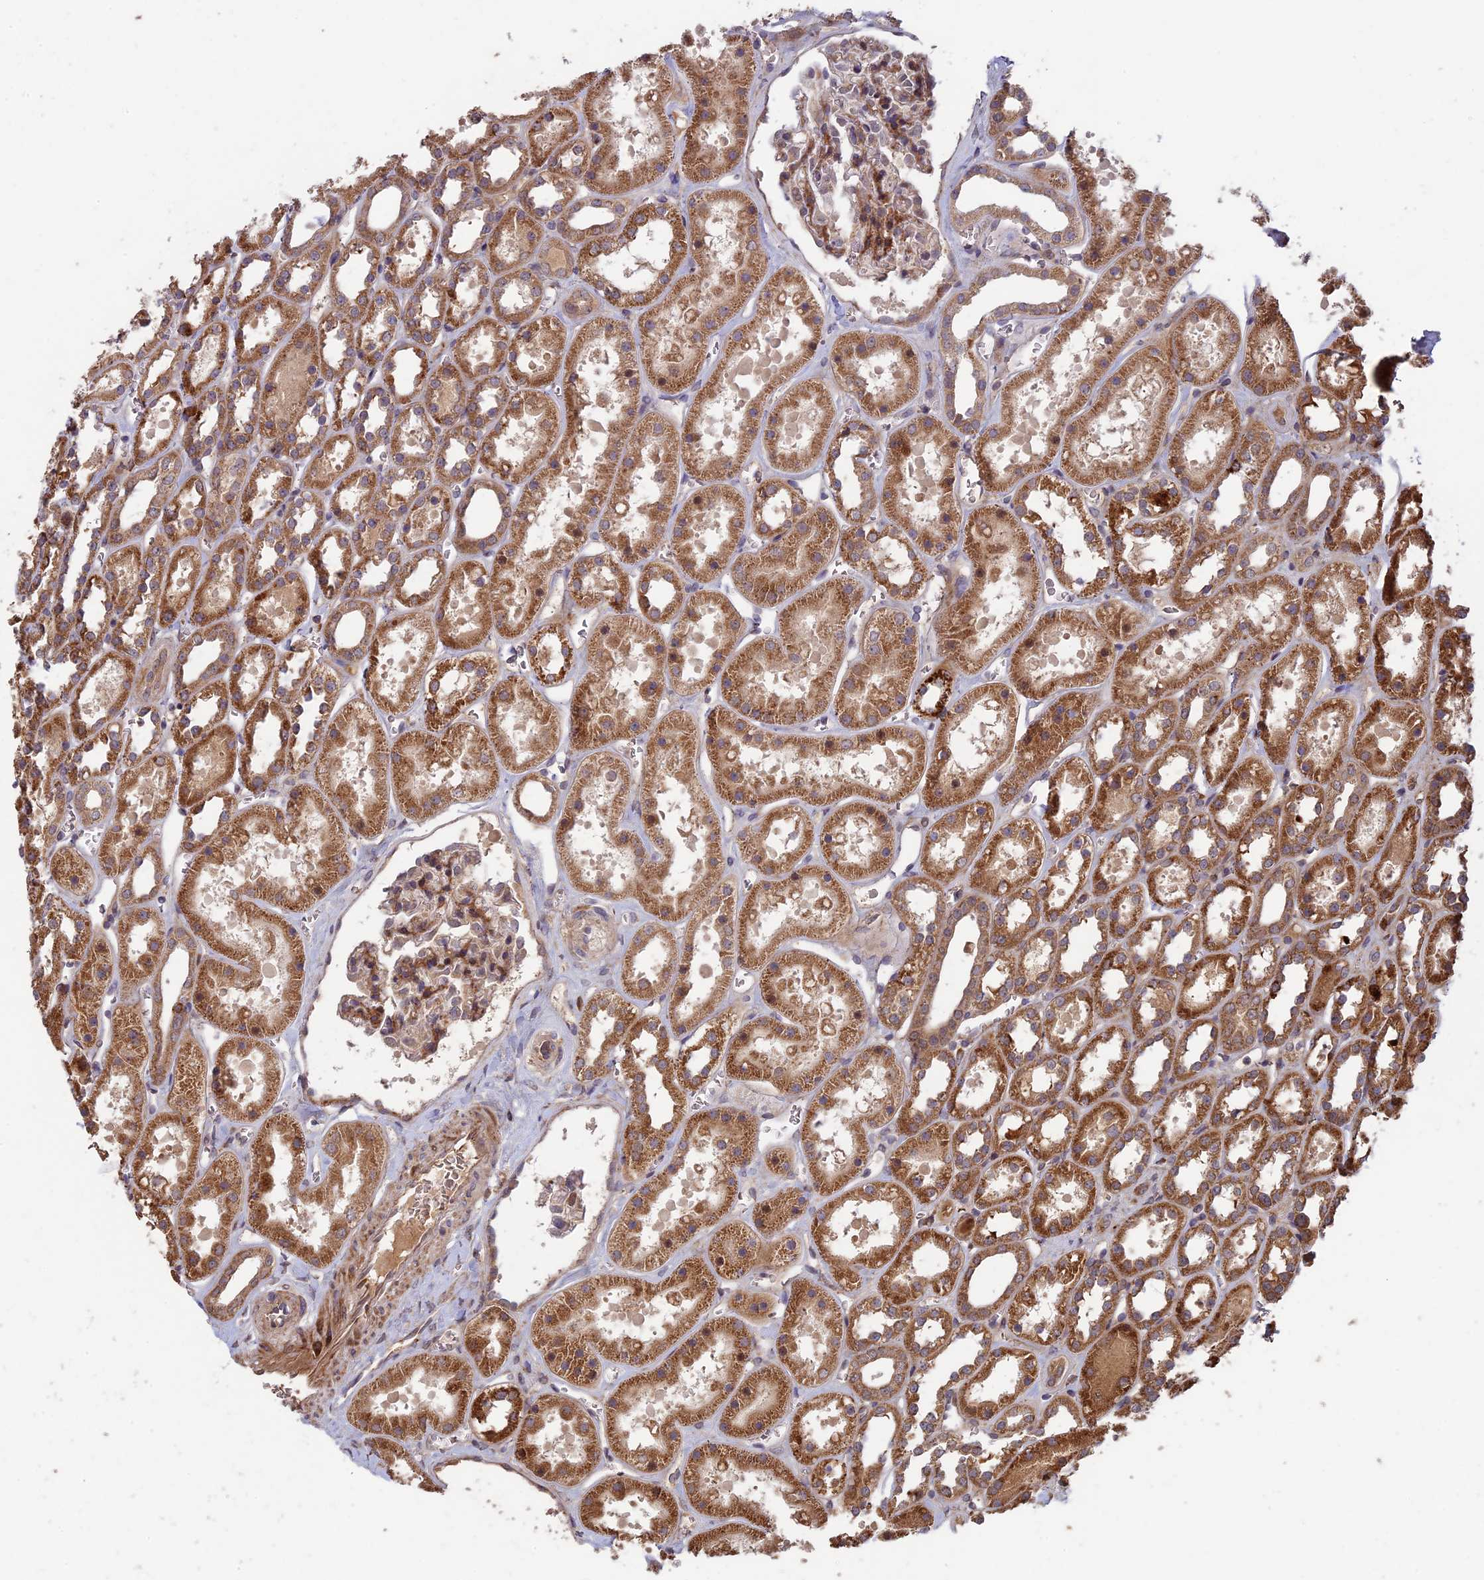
{"staining": {"intensity": "moderate", "quantity": "25%-75%", "location": "cytoplasmic/membranous"}, "tissue": "kidney", "cell_type": "Cells in glomeruli", "image_type": "normal", "snomed": [{"axis": "morphology", "description": "Normal tissue, NOS"}, {"axis": "topography", "description": "Kidney"}], "caption": "Immunohistochemical staining of unremarkable kidney reveals 25%-75% levels of moderate cytoplasmic/membranous protein positivity in about 25%-75% of cells in glomeruli.", "gene": "RCCD1", "patient": {"sex": "female", "age": 41}}